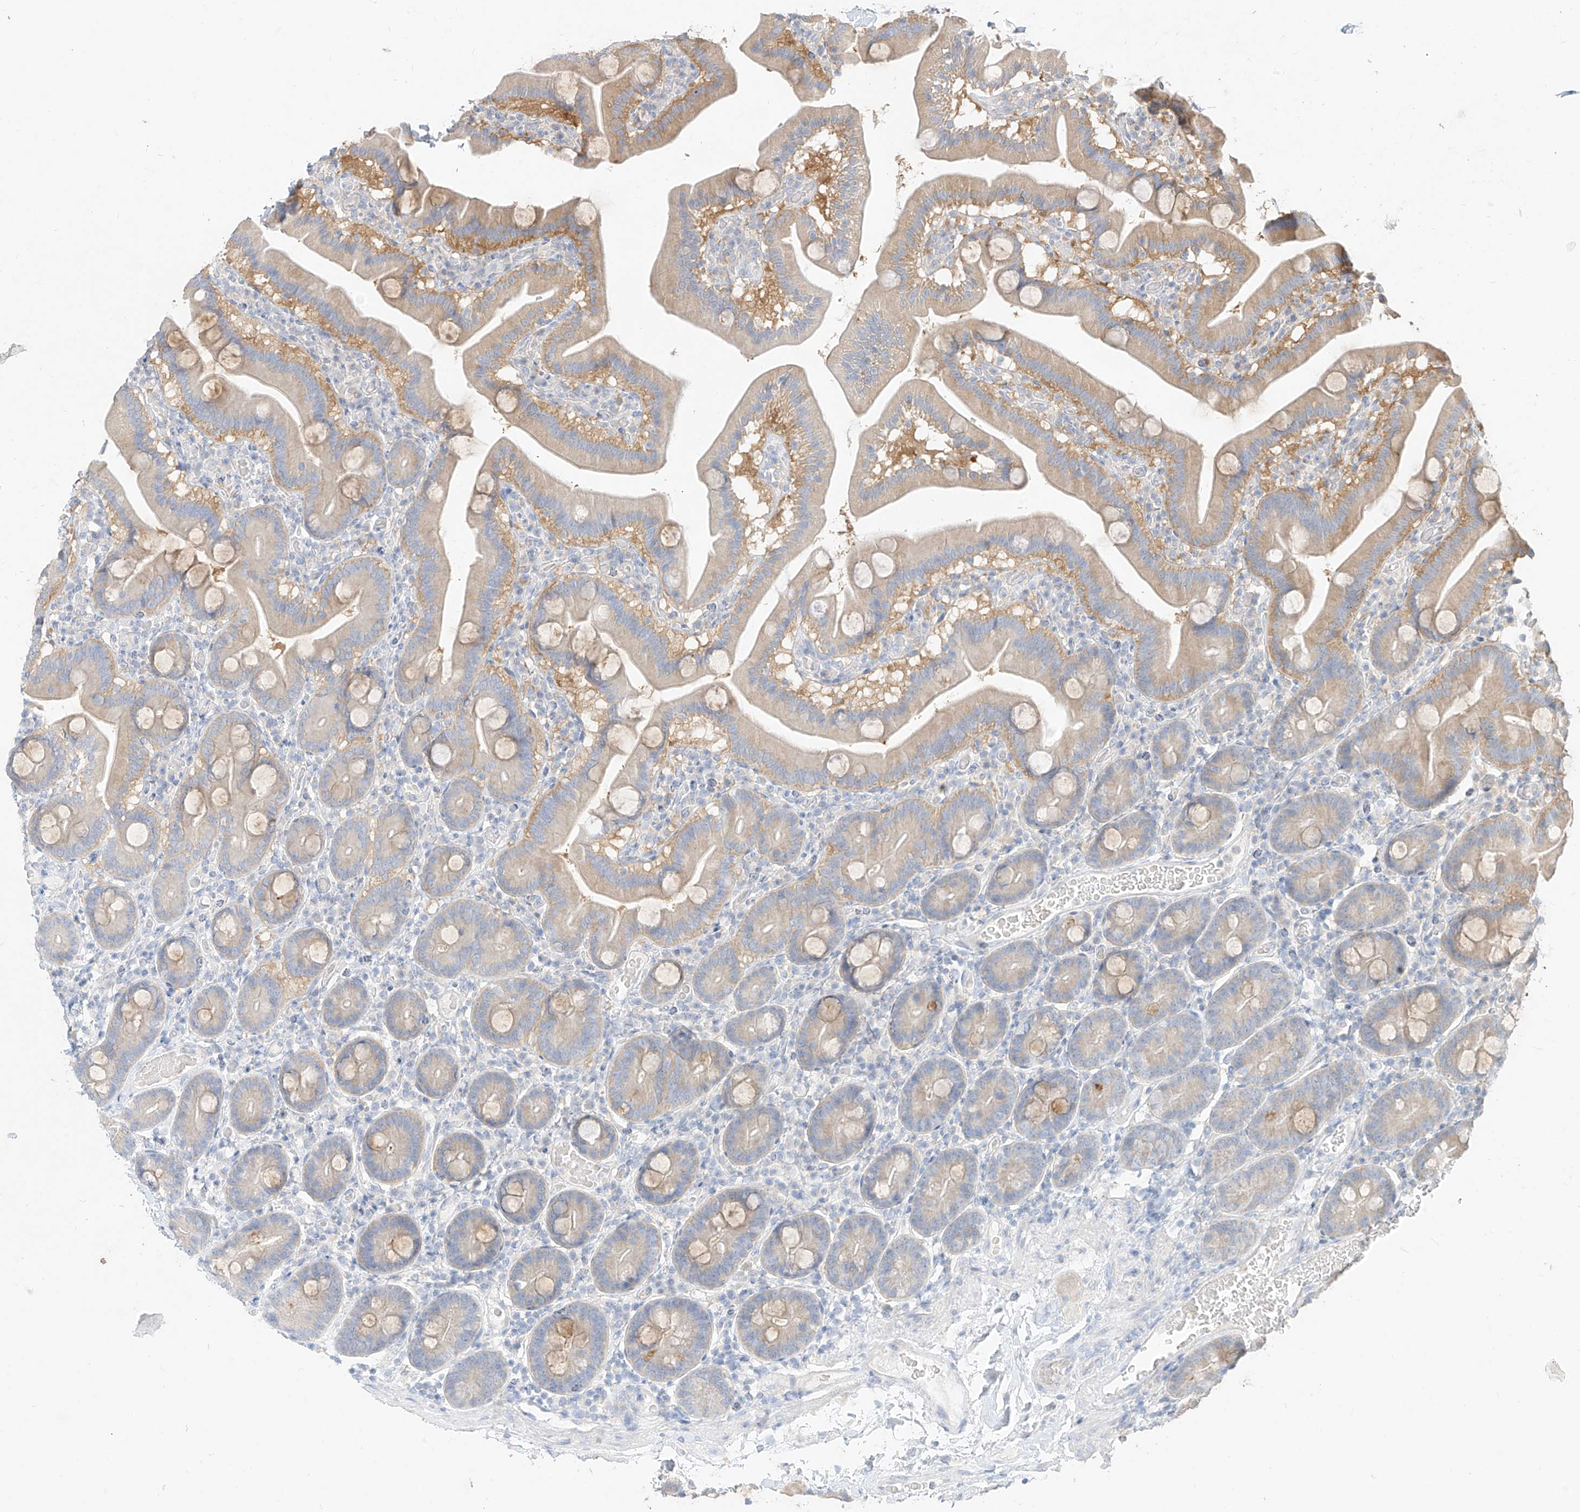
{"staining": {"intensity": "negative", "quantity": "none", "location": "none"}, "tissue": "duodenum", "cell_type": "Glandular cells", "image_type": "normal", "snomed": [{"axis": "morphology", "description": "Normal tissue, NOS"}, {"axis": "topography", "description": "Duodenum"}], "caption": "Immunohistochemistry image of benign duodenum: duodenum stained with DAB (3,3'-diaminobenzidine) demonstrates no significant protein expression in glandular cells.", "gene": "ZZEF1", "patient": {"sex": "male", "age": 55}}